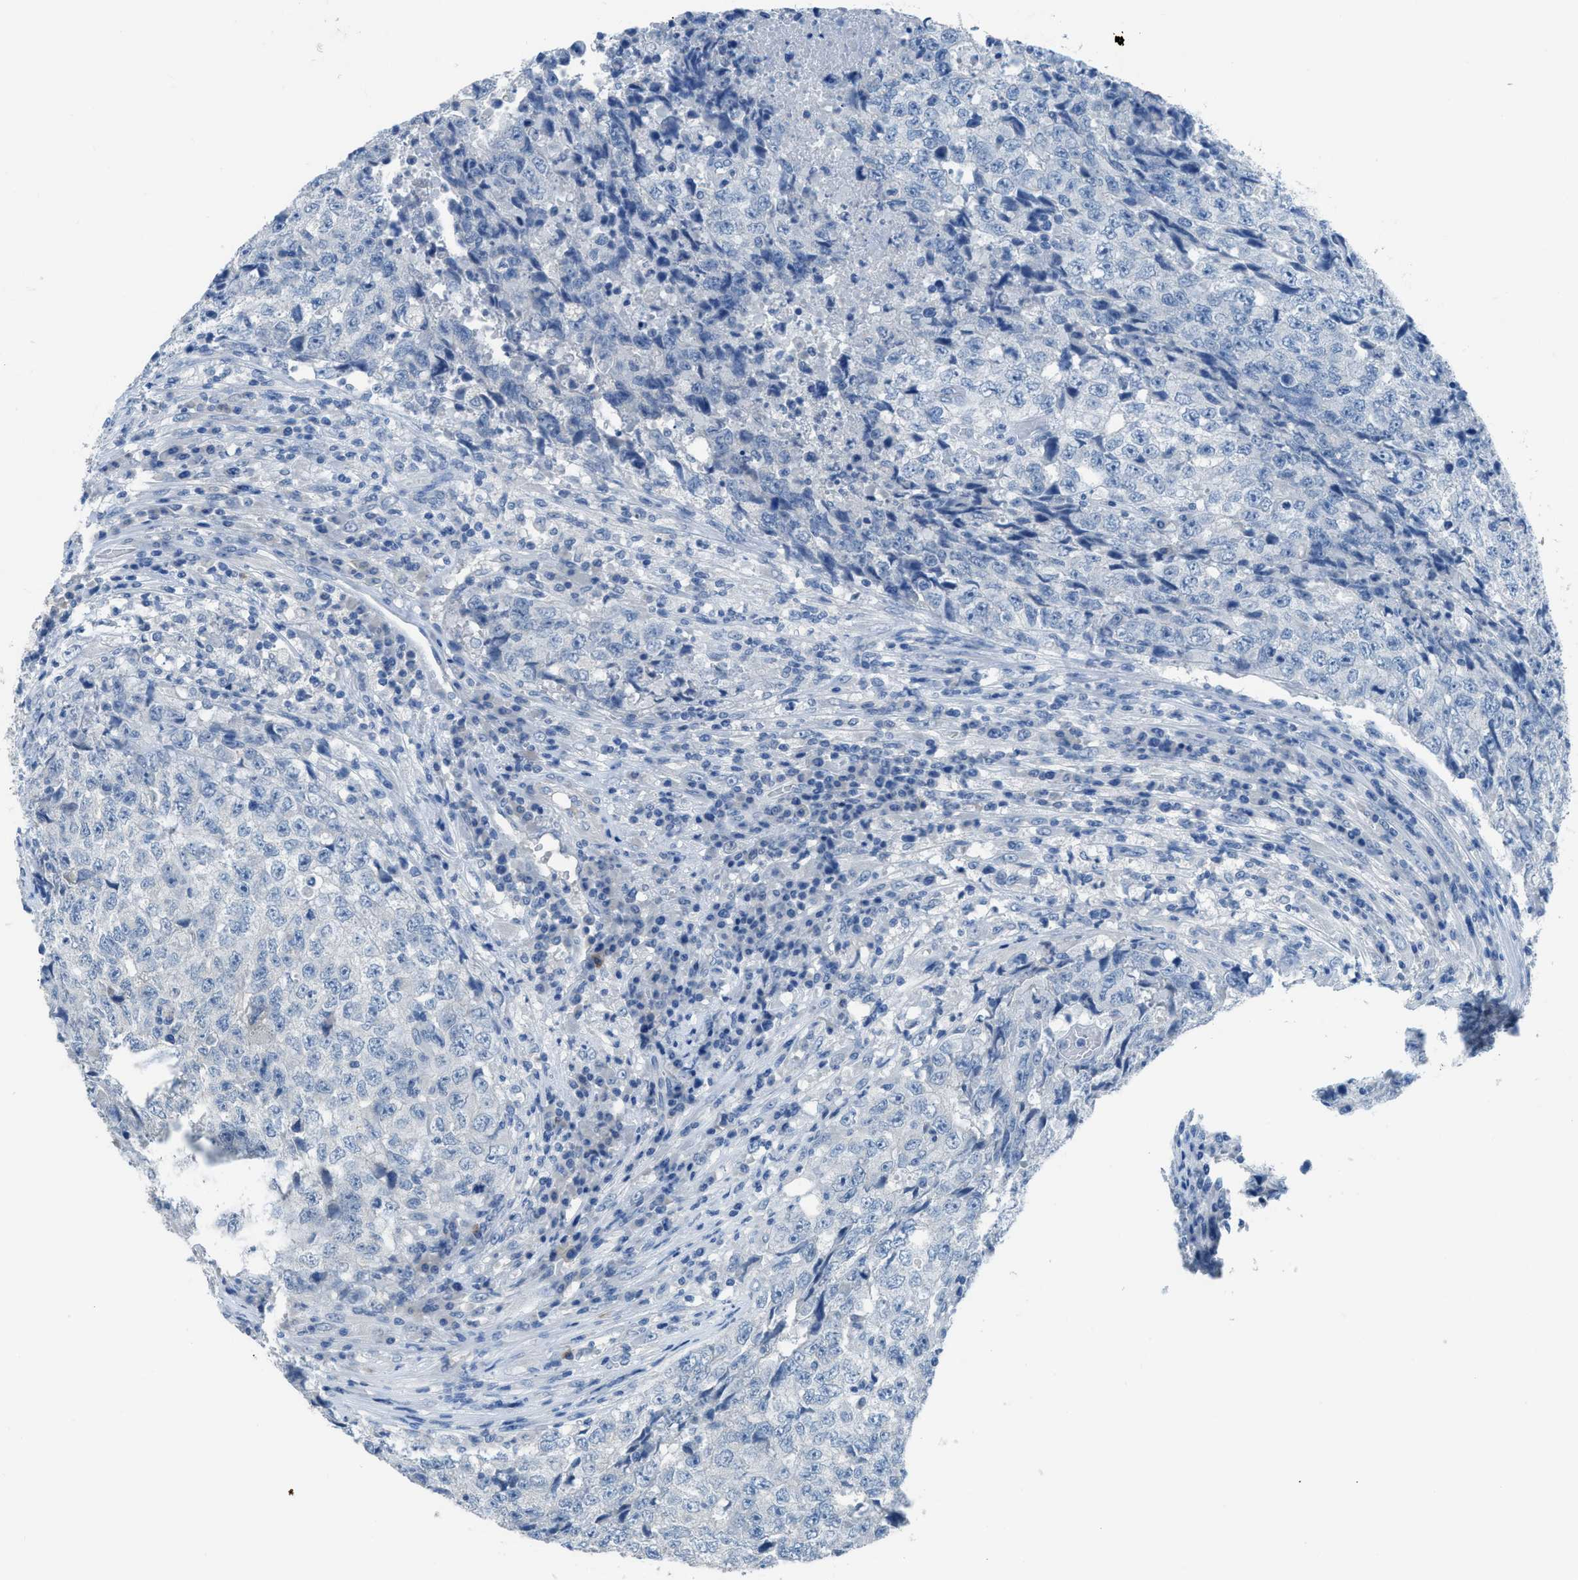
{"staining": {"intensity": "negative", "quantity": "none", "location": "none"}, "tissue": "testis cancer", "cell_type": "Tumor cells", "image_type": "cancer", "snomed": [{"axis": "morphology", "description": "Necrosis, NOS"}, {"axis": "morphology", "description": "Carcinoma, Embryonal, NOS"}, {"axis": "topography", "description": "Testis"}], "caption": "The image demonstrates no significant expression in tumor cells of embryonal carcinoma (testis).", "gene": "ACAN", "patient": {"sex": "male", "age": 19}}